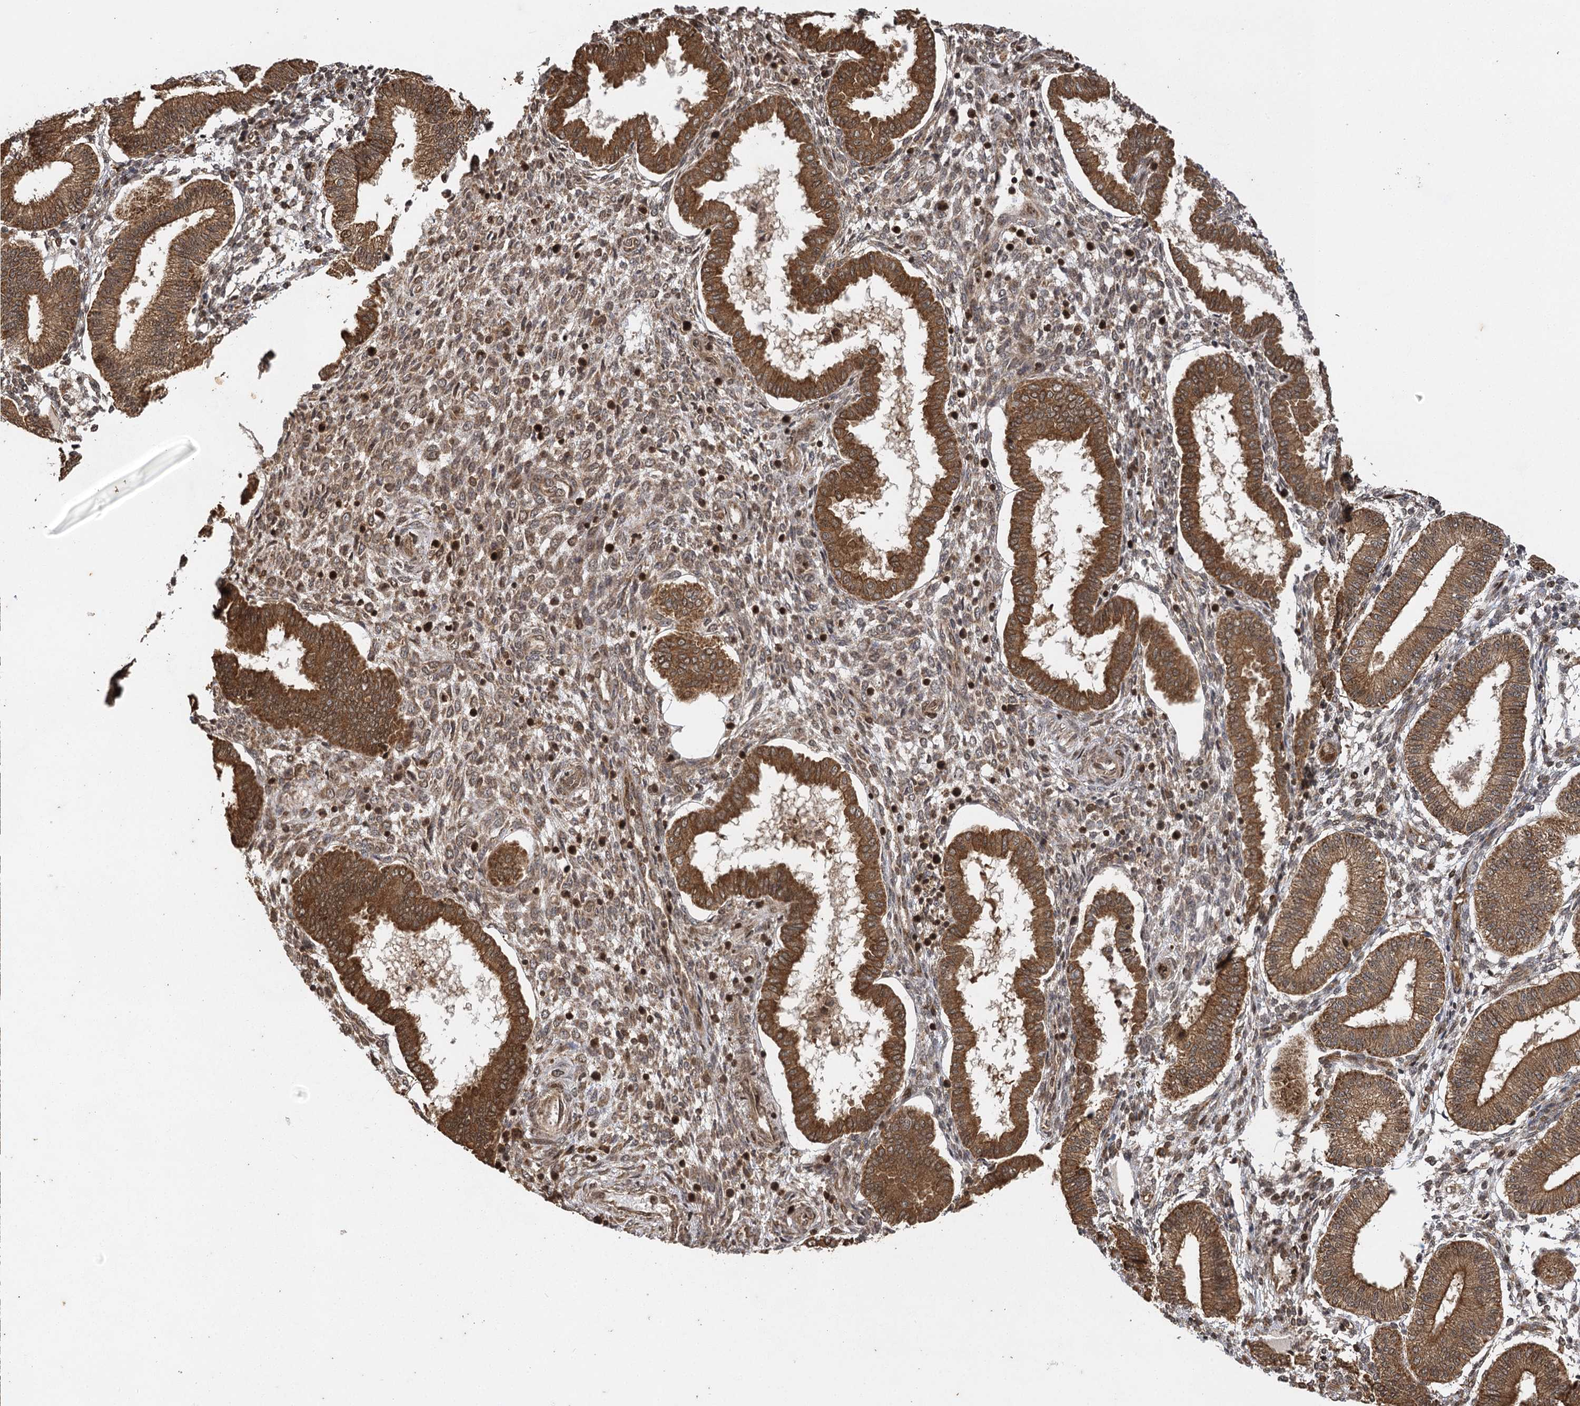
{"staining": {"intensity": "moderate", "quantity": "25%-75%", "location": "cytoplasmic/membranous"}, "tissue": "endometrium", "cell_type": "Cells in endometrial stroma", "image_type": "normal", "snomed": [{"axis": "morphology", "description": "Normal tissue, NOS"}, {"axis": "topography", "description": "Endometrium"}], "caption": "Cells in endometrial stroma display medium levels of moderate cytoplasmic/membranous expression in approximately 25%-75% of cells in unremarkable human endometrium. (DAB = brown stain, brightfield microscopy at high magnification).", "gene": "IL11RA", "patient": {"sex": "female", "age": 24}}